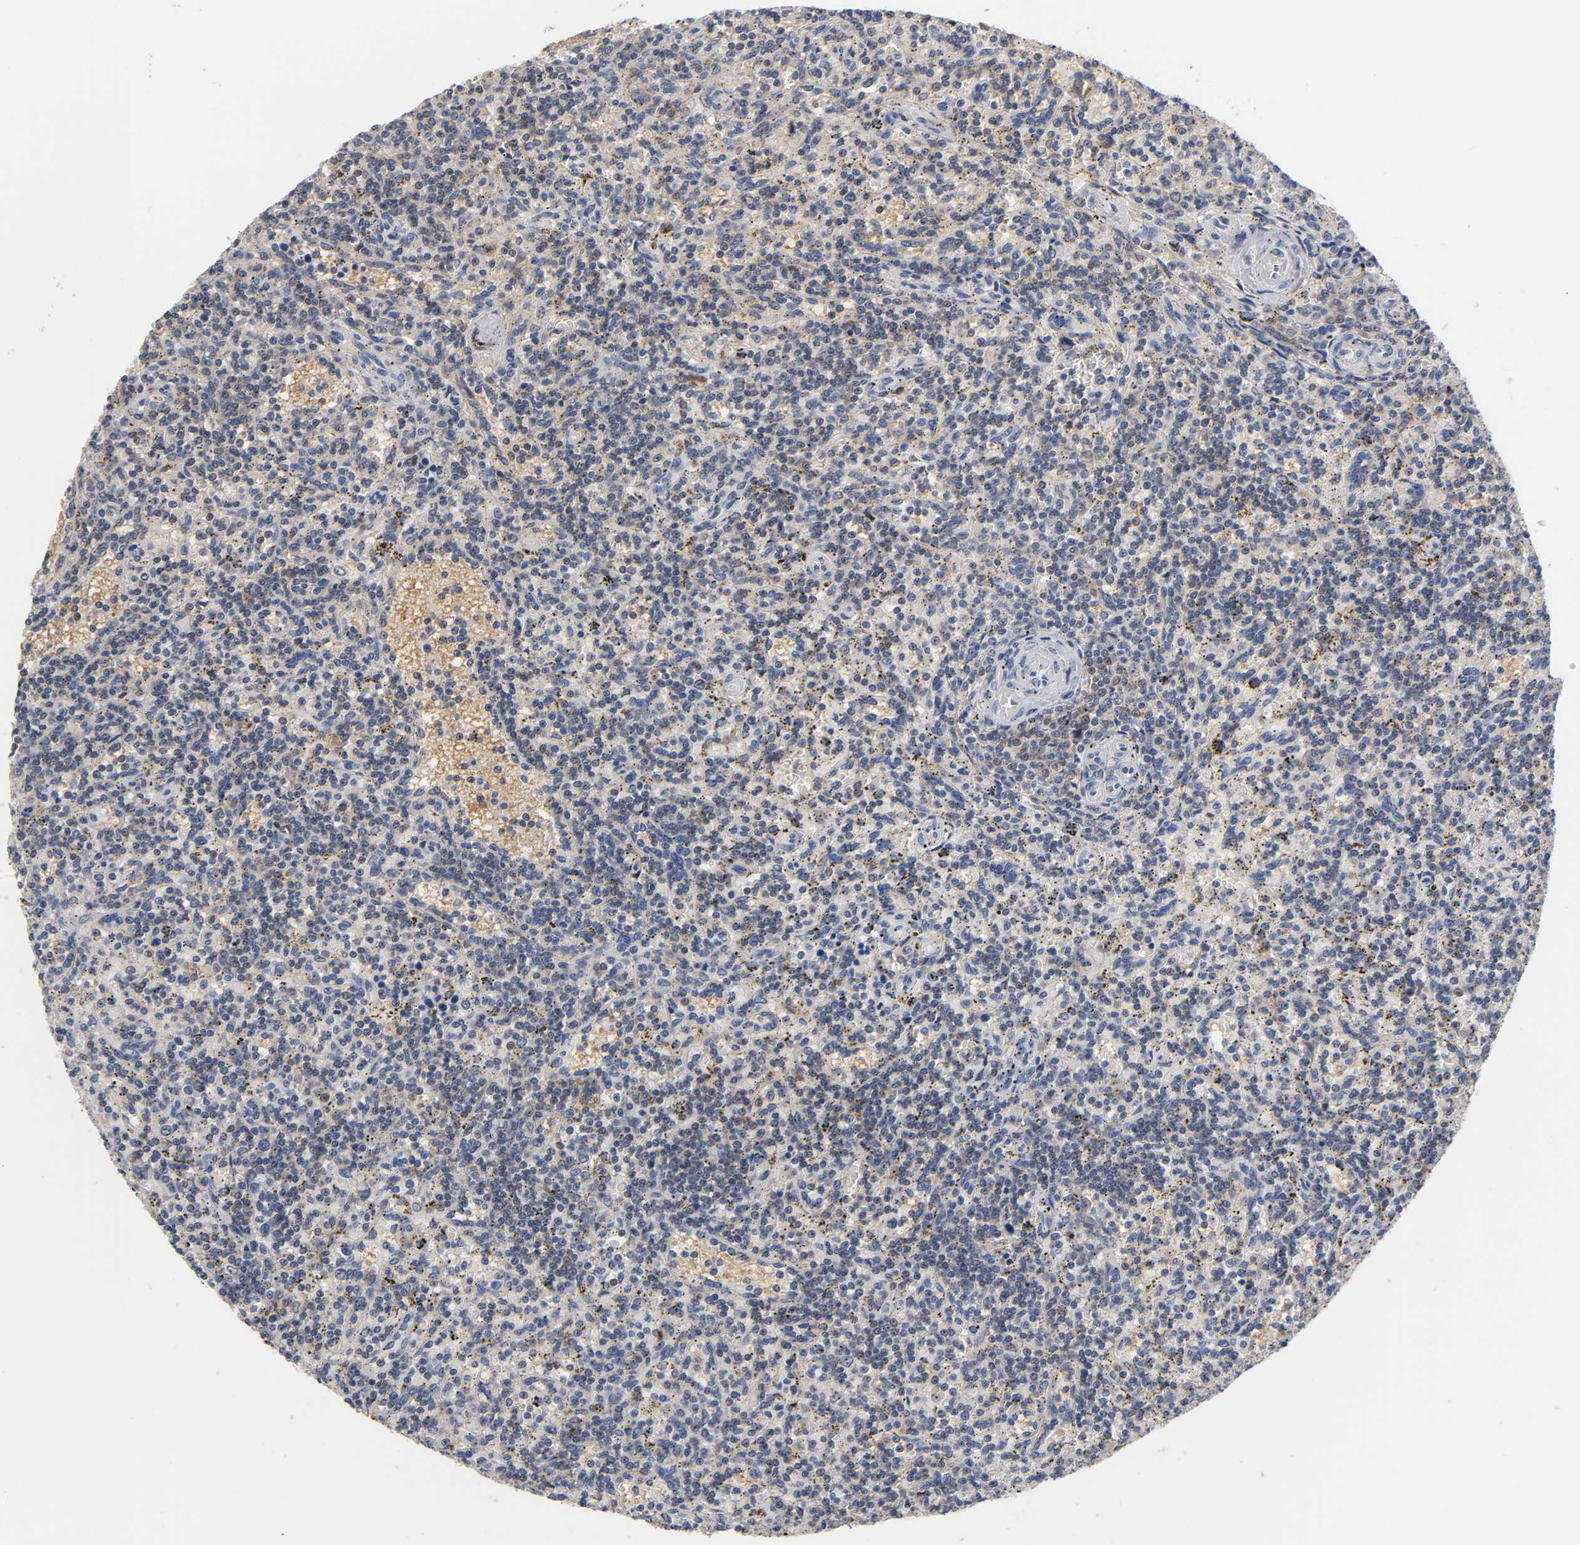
{"staining": {"intensity": "weak", "quantity": "<25%", "location": "cytoplasmic/membranous"}, "tissue": "lymphoma", "cell_type": "Tumor cells", "image_type": "cancer", "snomed": [{"axis": "morphology", "description": "Malignant lymphoma, non-Hodgkin's type, Low grade"}, {"axis": "topography", "description": "Spleen"}], "caption": "The photomicrograph displays no staining of tumor cells in malignant lymphoma, non-Hodgkin's type (low-grade). (DAB immunohistochemistry with hematoxylin counter stain).", "gene": "GSTZ1", "patient": {"sex": "male", "age": 73}}